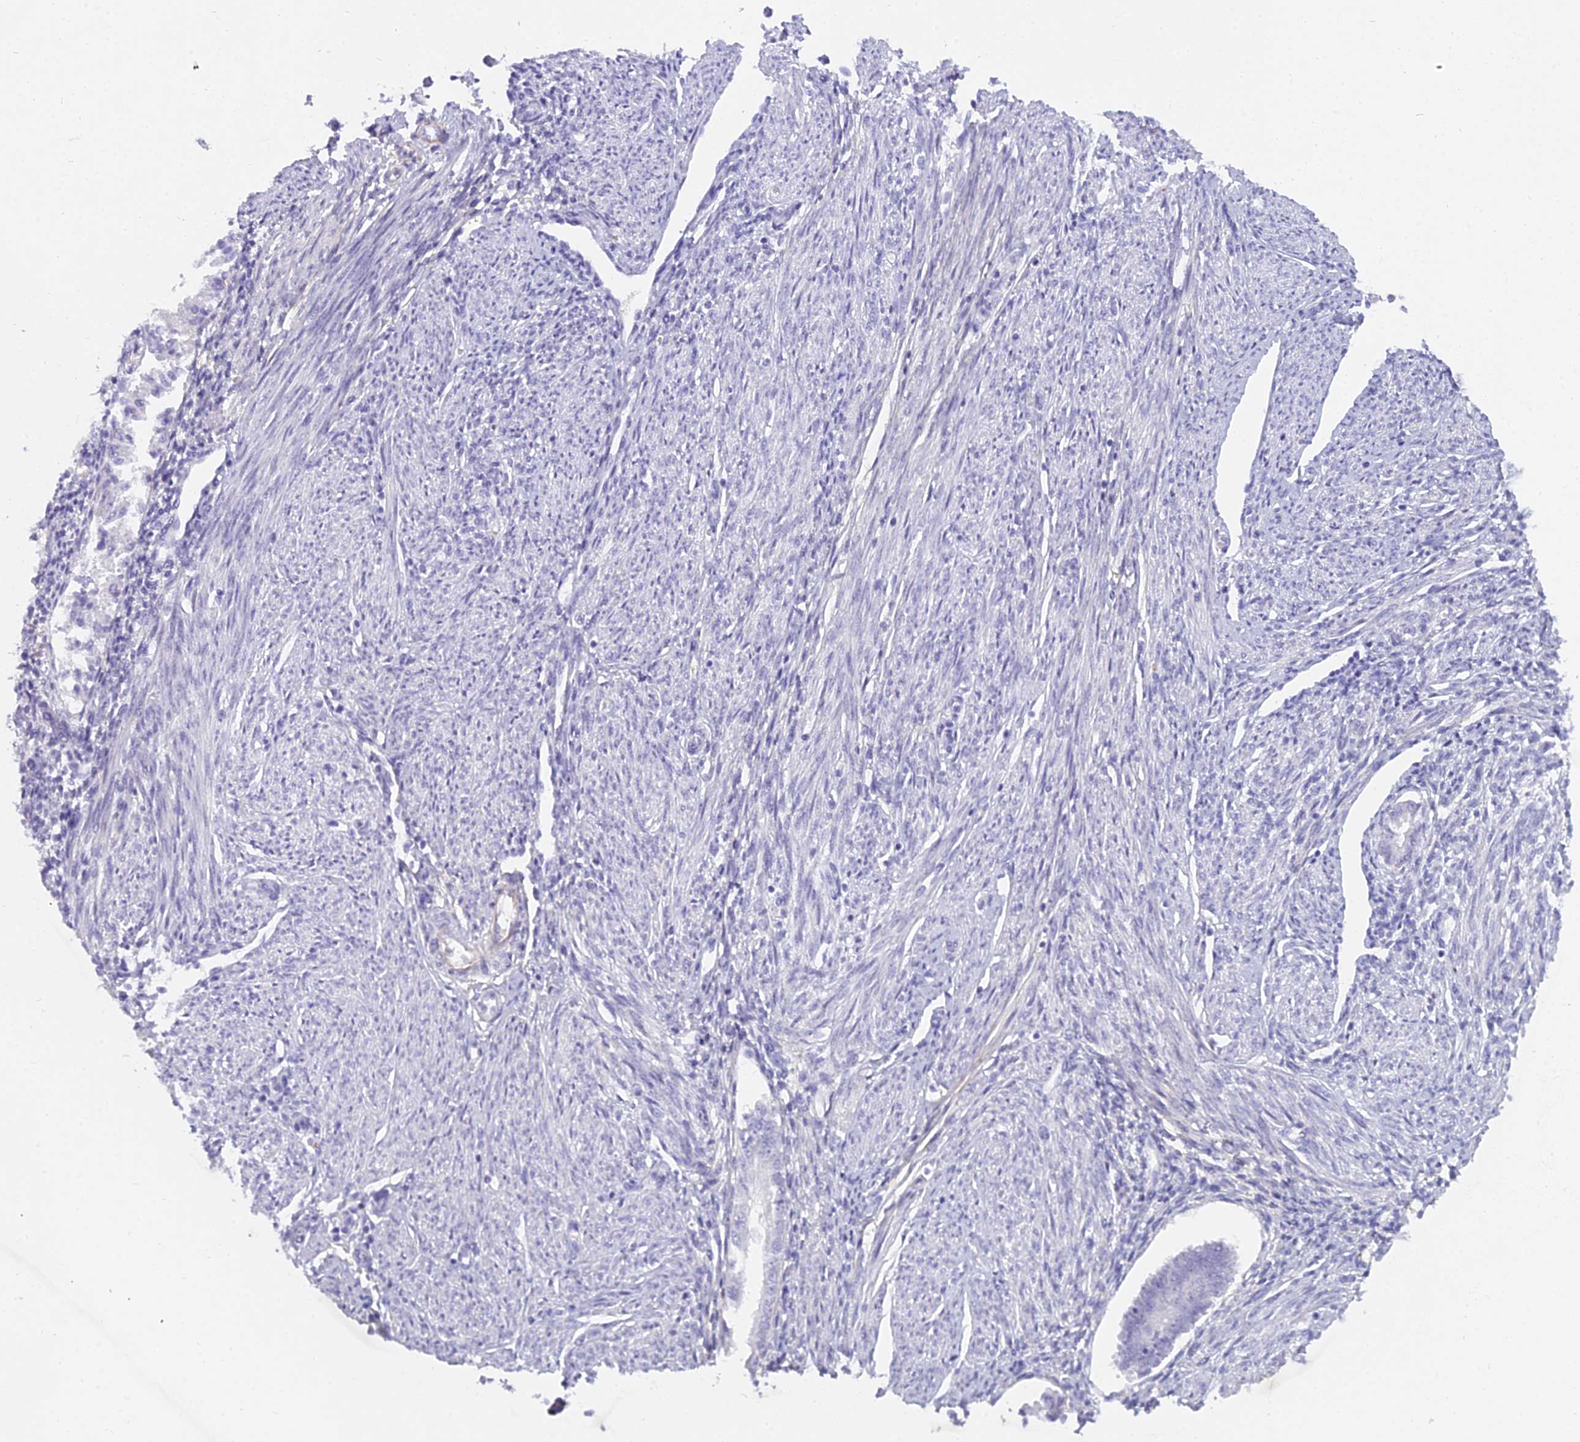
{"staining": {"intensity": "negative", "quantity": "none", "location": "none"}, "tissue": "endometrium", "cell_type": "Cells in endometrial stroma", "image_type": "normal", "snomed": [{"axis": "morphology", "description": "Normal tissue, NOS"}, {"axis": "topography", "description": "Uterus"}, {"axis": "topography", "description": "Endometrium"}], "caption": "A histopathology image of endometrium stained for a protein displays no brown staining in cells in endometrial stroma. (DAB (3,3'-diaminobenzidine) immunohistochemistry with hematoxylin counter stain).", "gene": "OSTN", "patient": {"sex": "female", "age": 48}}